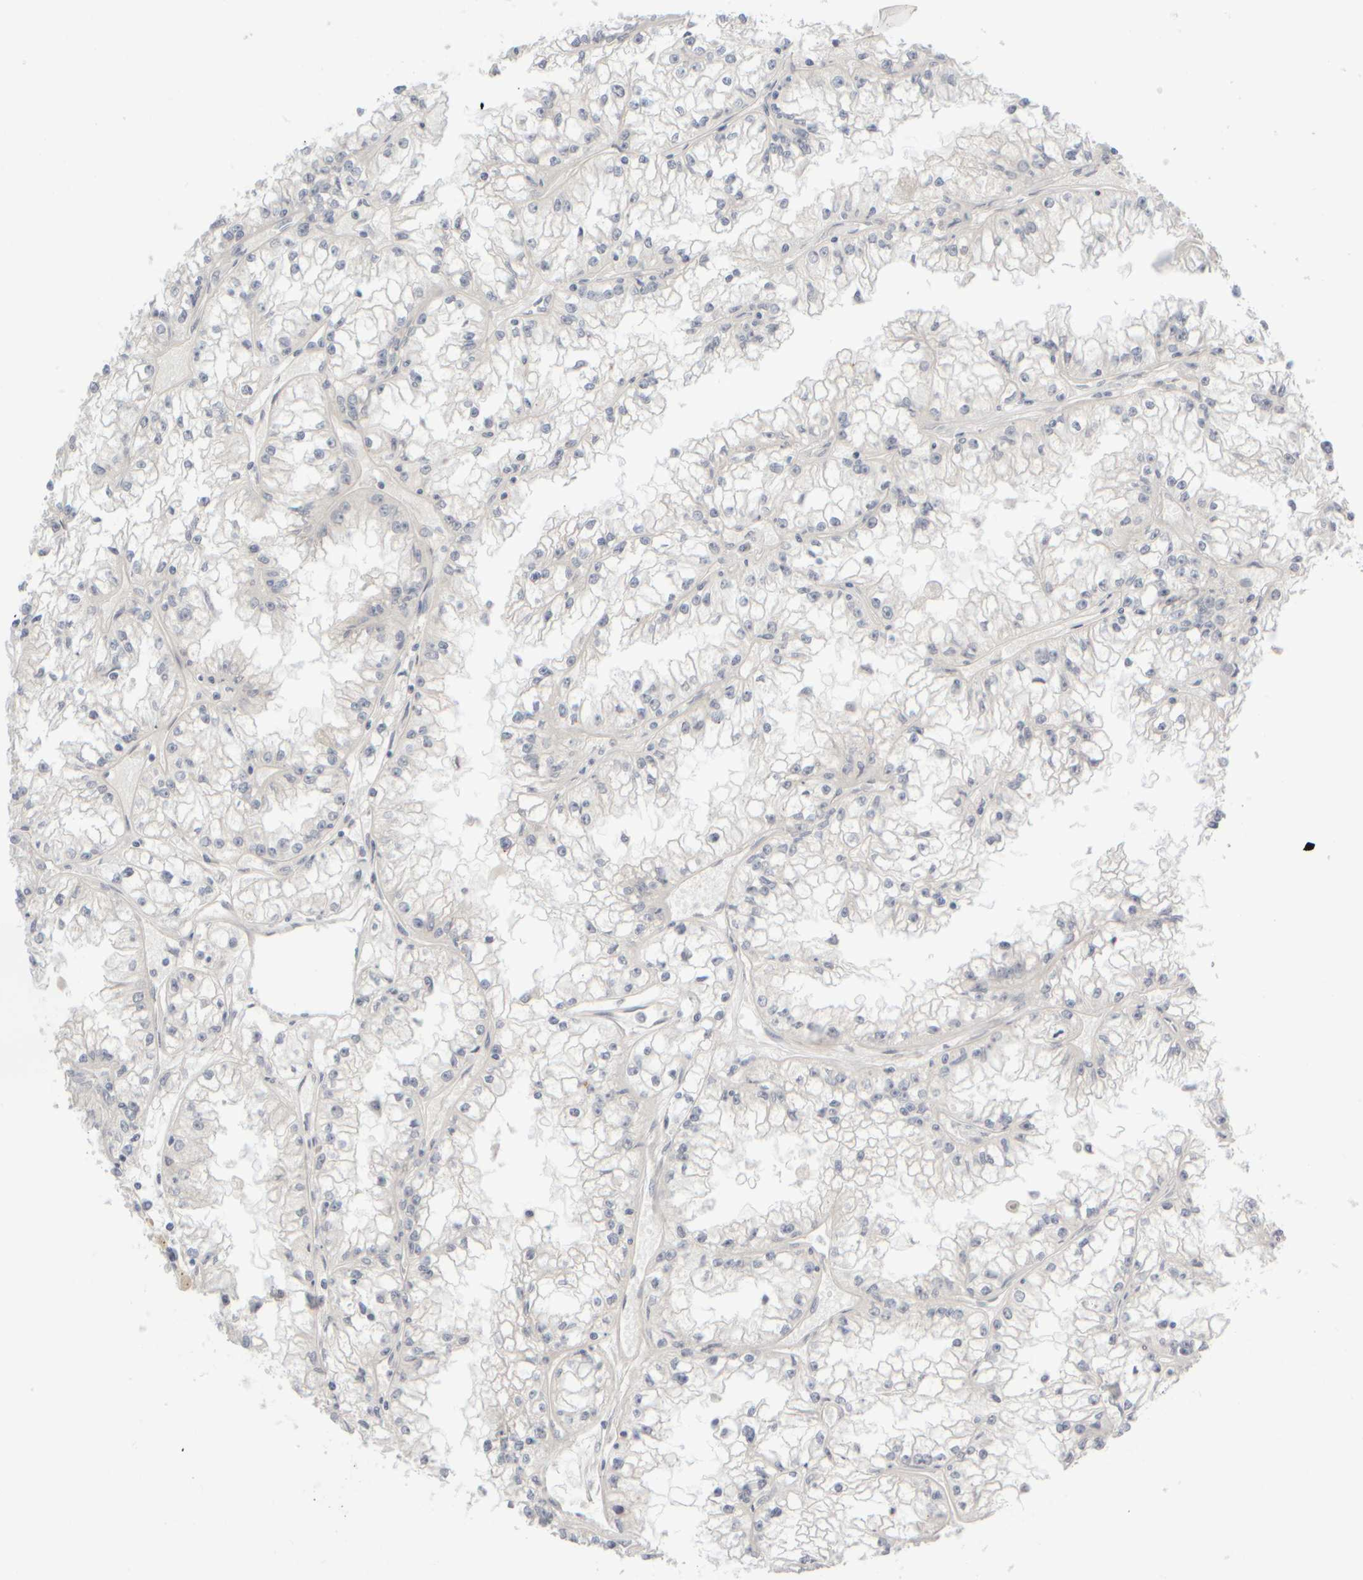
{"staining": {"intensity": "negative", "quantity": "none", "location": "none"}, "tissue": "renal cancer", "cell_type": "Tumor cells", "image_type": "cancer", "snomed": [{"axis": "morphology", "description": "Adenocarcinoma, NOS"}, {"axis": "topography", "description": "Kidney"}], "caption": "An immunohistochemistry (IHC) histopathology image of renal cancer is shown. There is no staining in tumor cells of renal cancer.", "gene": "GOPC", "patient": {"sex": "male", "age": 56}}